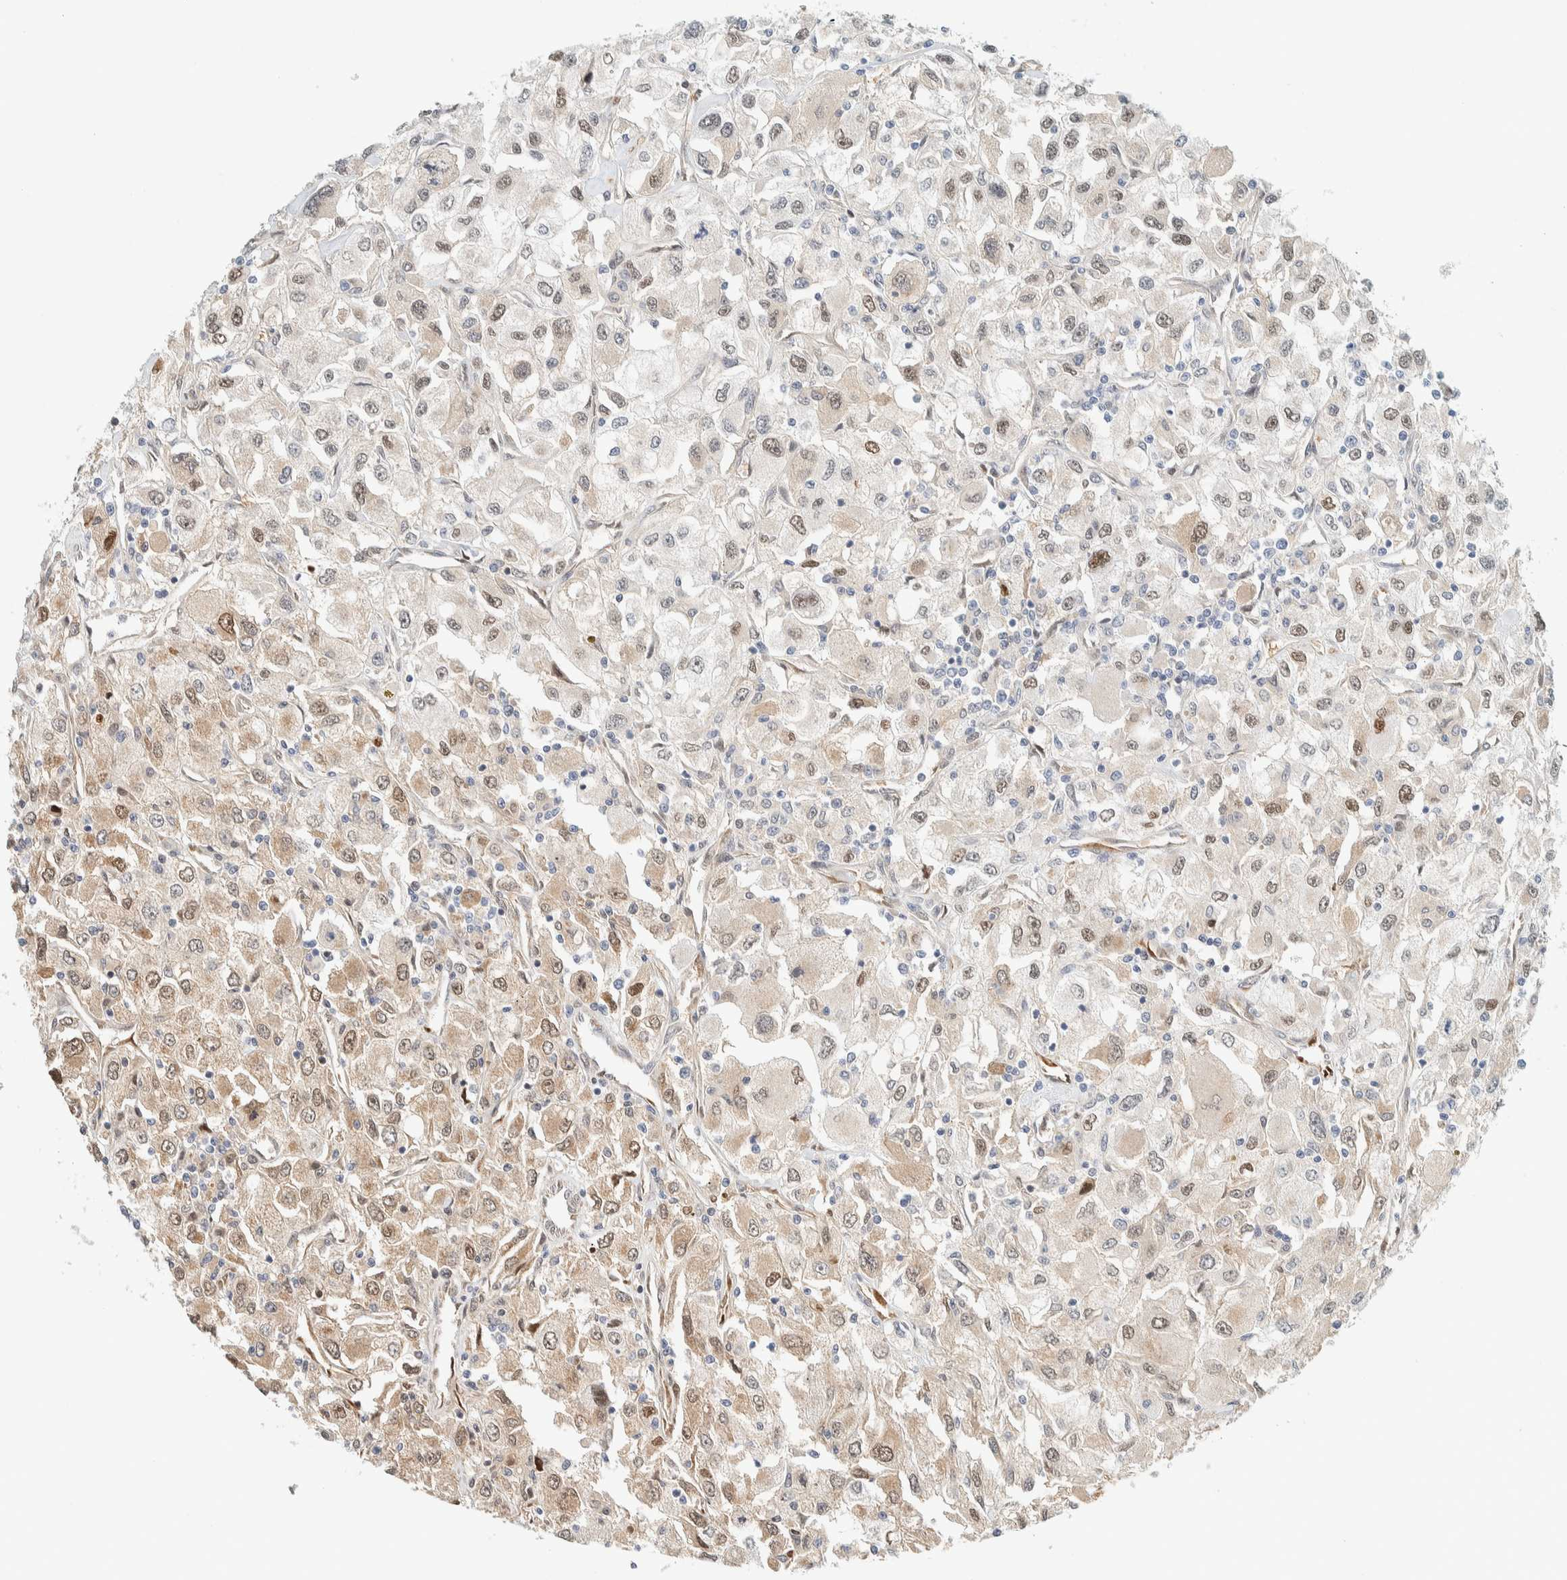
{"staining": {"intensity": "weak", "quantity": ">75%", "location": "cytoplasmic/membranous,nuclear"}, "tissue": "renal cancer", "cell_type": "Tumor cells", "image_type": "cancer", "snomed": [{"axis": "morphology", "description": "Adenocarcinoma, NOS"}, {"axis": "topography", "description": "Kidney"}], "caption": "Immunohistochemical staining of human renal cancer shows low levels of weak cytoplasmic/membranous and nuclear protein staining in about >75% of tumor cells. (IHC, brightfield microscopy, high magnification).", "gene": "TSTD2", "patient": {"sex": "female", "age": 52}}